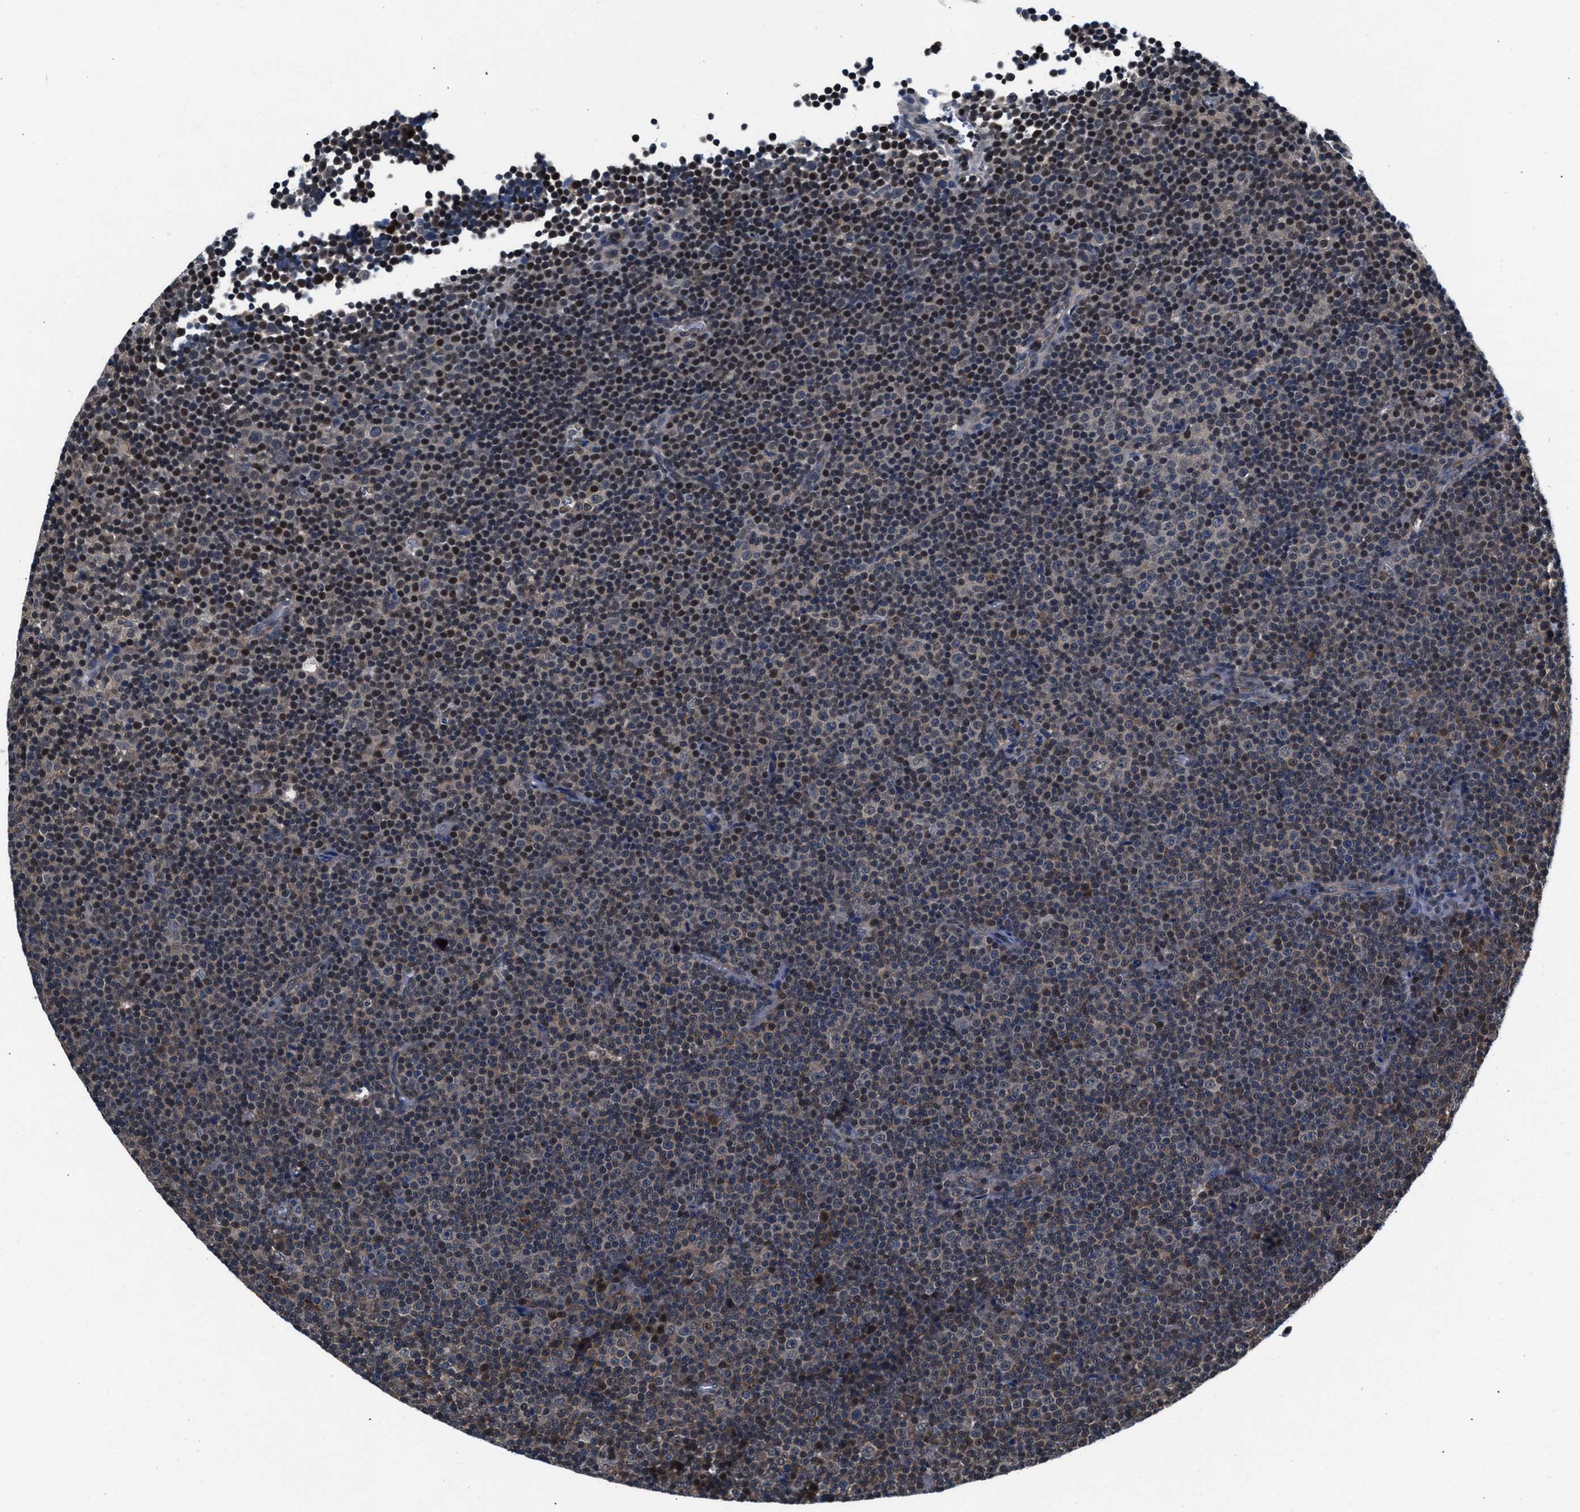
{"staining": {"intensity": "weak", "quantity": "<25%", "location": "cytoplasmic/membranous"}, "tissue": "lymphoma", "cell_type": "Tumor cells", "image_type": "cancer", "snomed": [{"axis": "morphology", "description": "Malignant lymphoma, non-Hodgkin's type, Low grade"}, {"axis": "topography", "description": "Lymph node"}], "caption": "High magnification brightfield microscopy of lymphoma stained with DAB (3,3'-diaminobenzidine) (brown) and counterstained with hematoxylin (blue): tumor cells show no significant expression.", "gene": "PRPSAP2", "patient": {"sex": "female", "age": 67}}